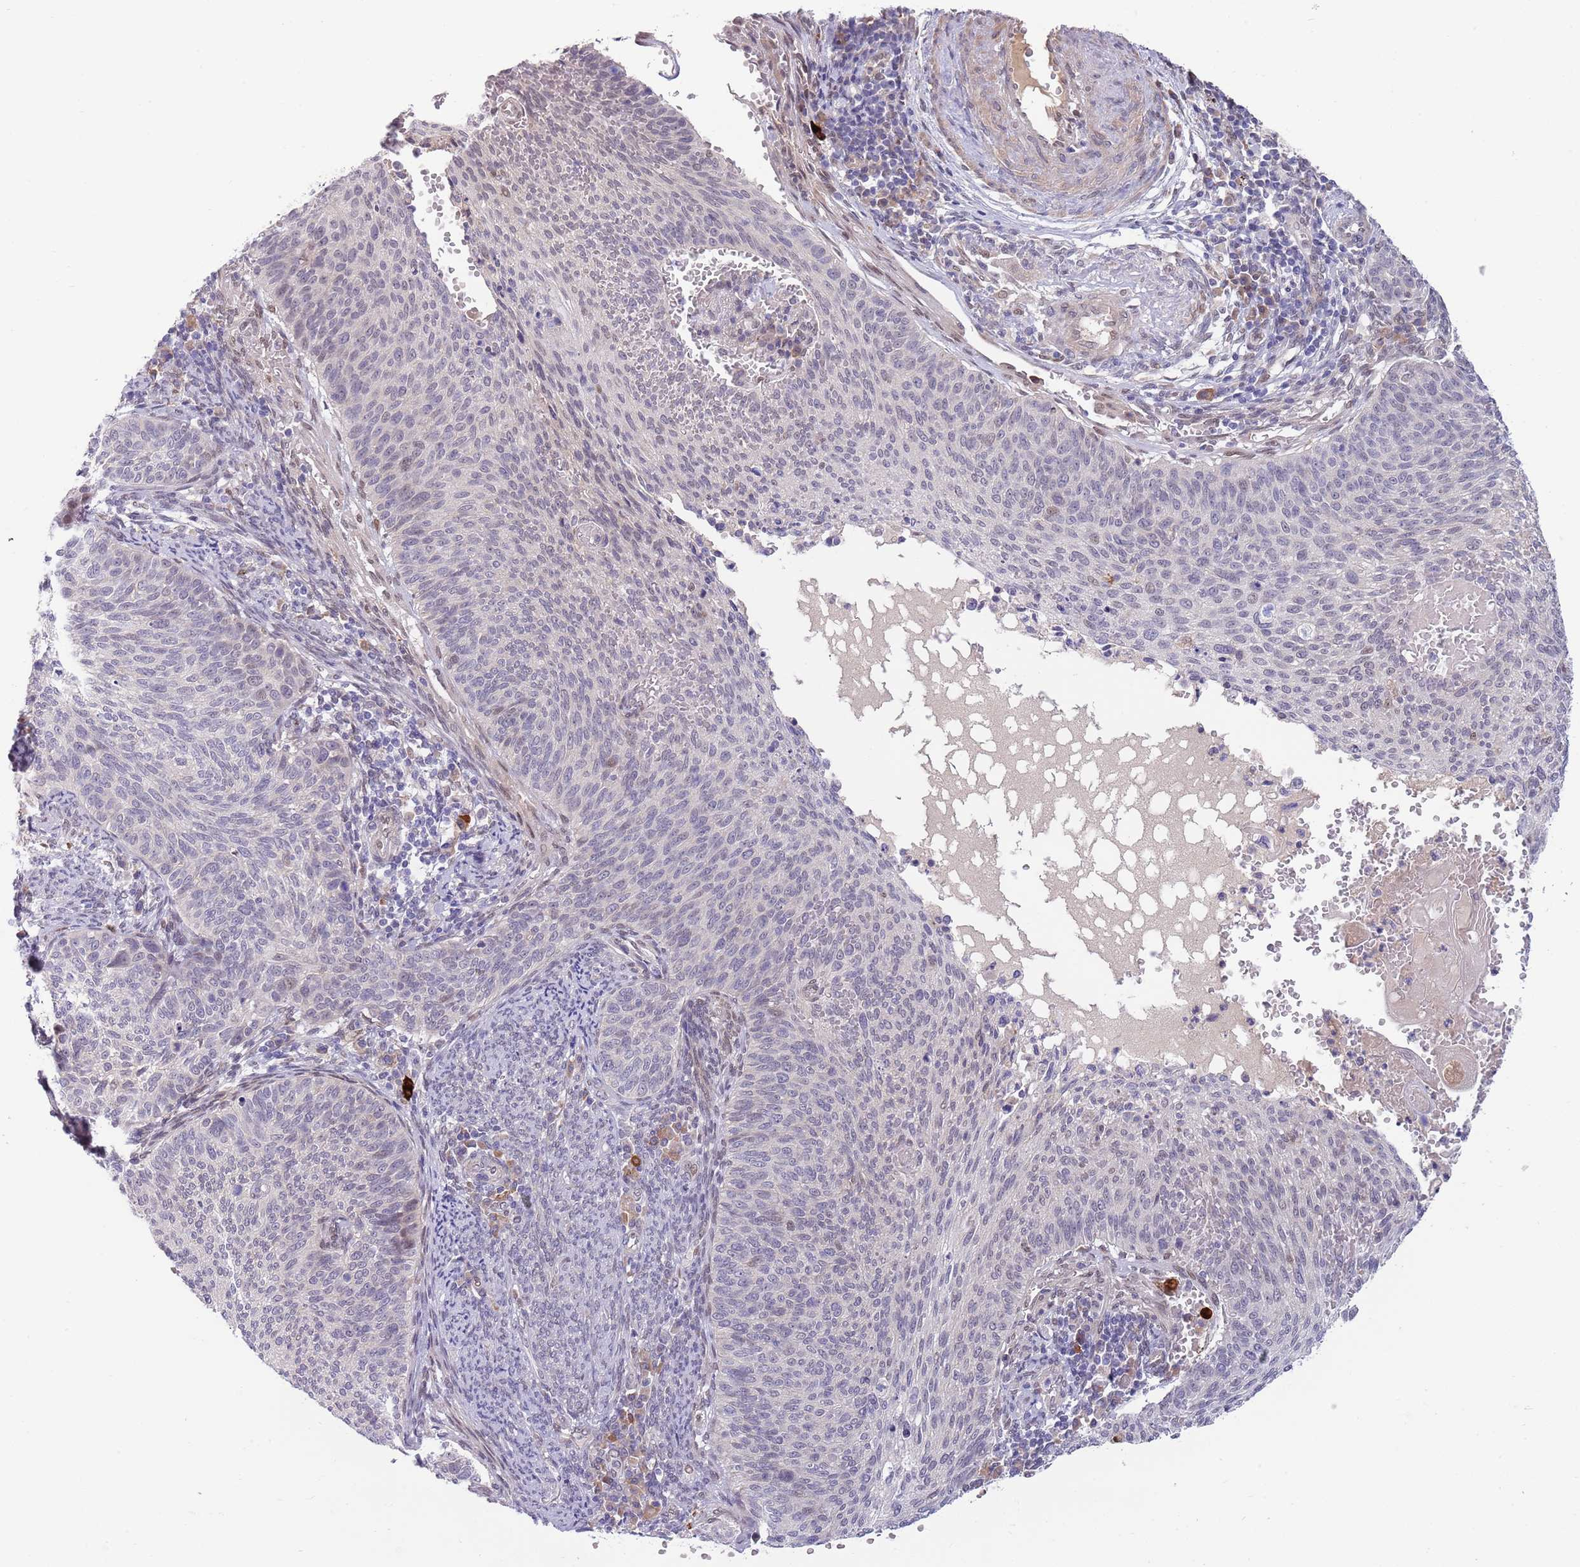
{"staining": {"intensity": "negative", "quantity": "none", "location": "none"}, "tissue": "cervical cancer", "cell_type": "Tumor cells", "image_type": "cancer", "snomed": [{"axis": "morphology", "description": "Squamous cell carcinoma, NOS"}, {"axis": "topography", "description": "Cervix"}], "caption": "Human cervical cancer (squamous cell carcinoma) stained for a protein using immunohistochemistry reveals no positivity in tumor cells.", "gene": "NLRP6", "patient": {"sex": "female", "age": 70}}